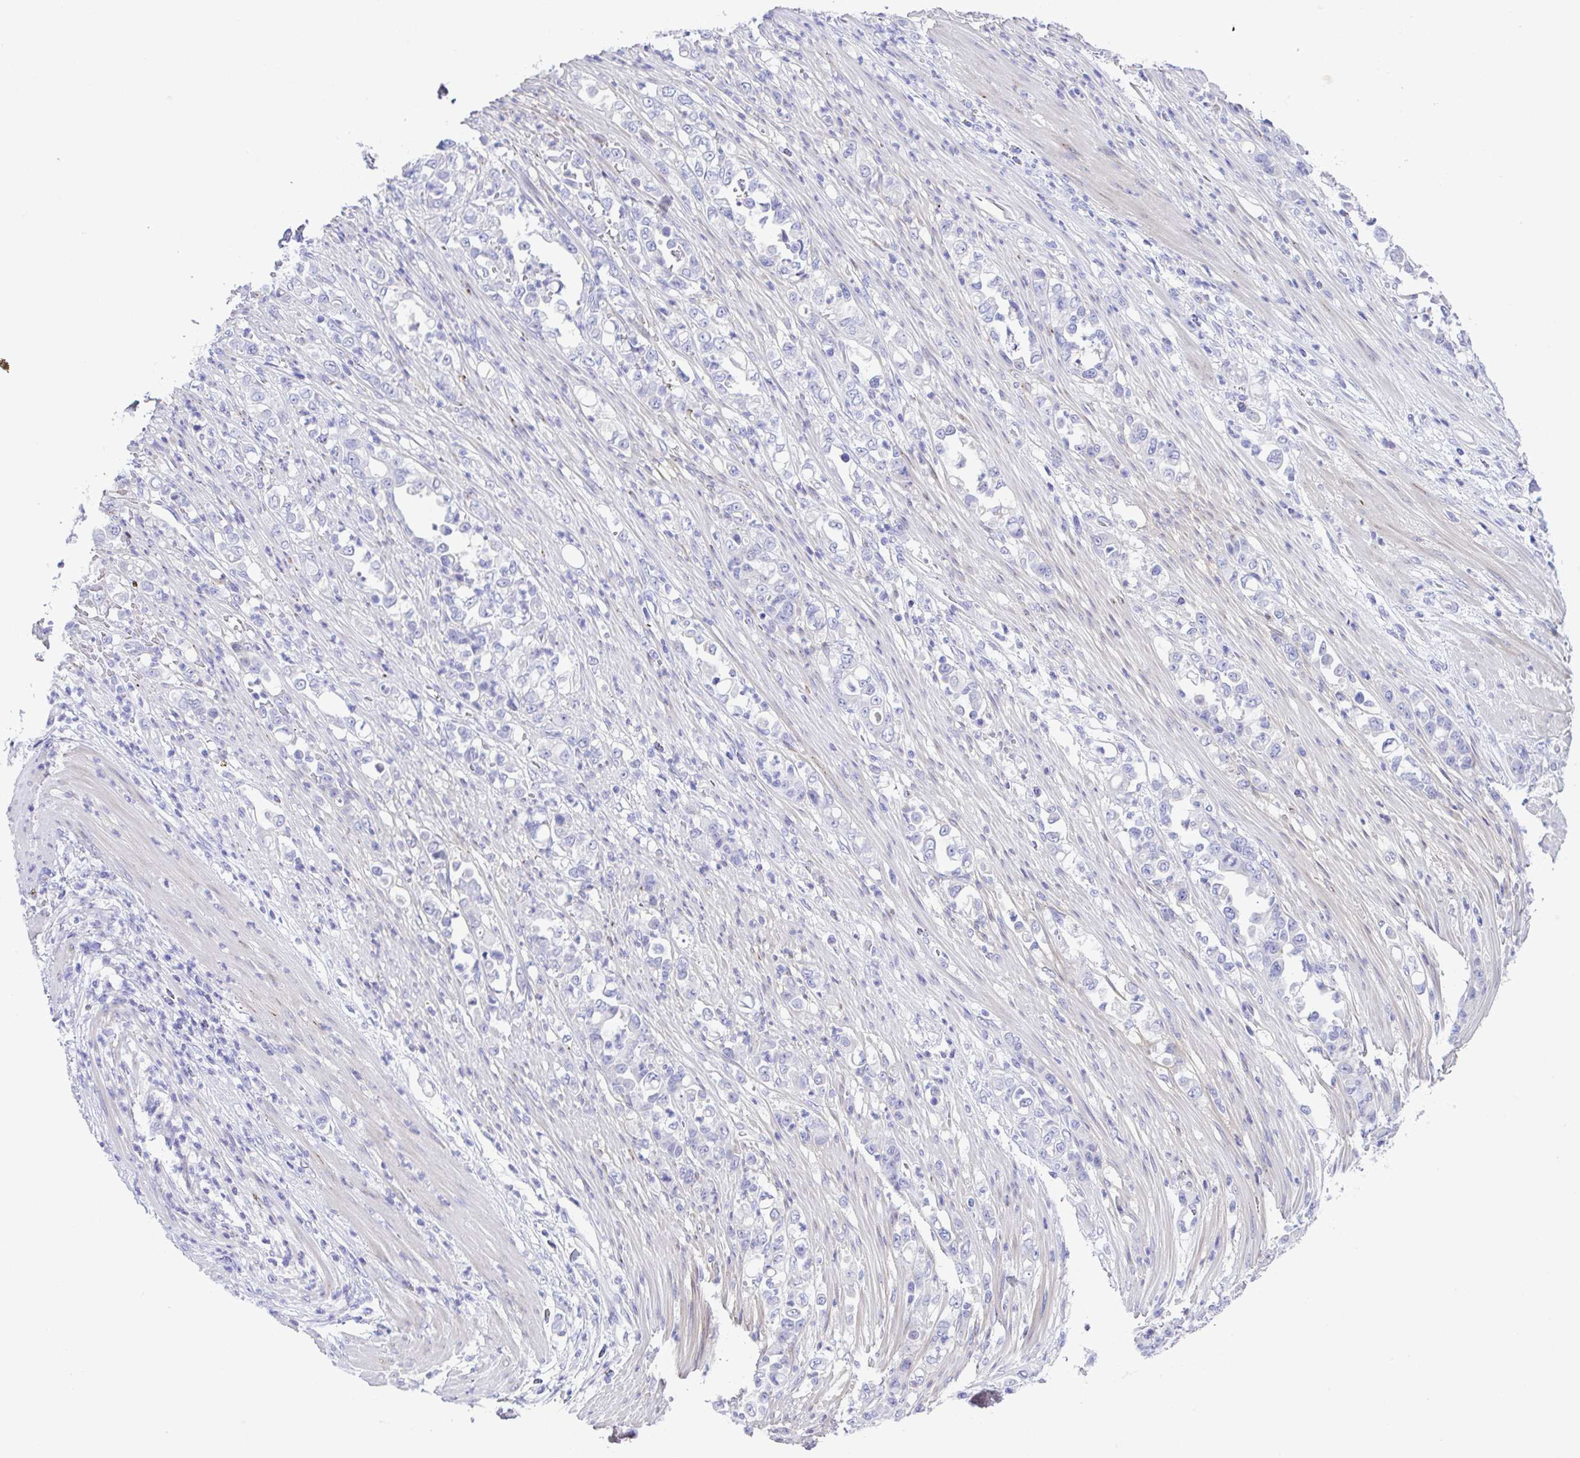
{"staining": {"intensity": "negative", "quantity": "none", "location": "none"}, "tissue": "stomach cancer", "cell_type": "Tumor cells", "image_type": "cancer", "snomed": [{"axis": "morphology", "description": "Normal tissue, NOS"}, {"axis": "morphology", "description": "Adenocarcinoma, NOS"}, {"axis": "topography", "description": "Stomach"}], "caption": "A histopathology image of stomach cancer stained for a protein displays no brown staining in tumor cells.", "gene": "SLC16A6", "patient": {"sex": "female", "age": 79}}